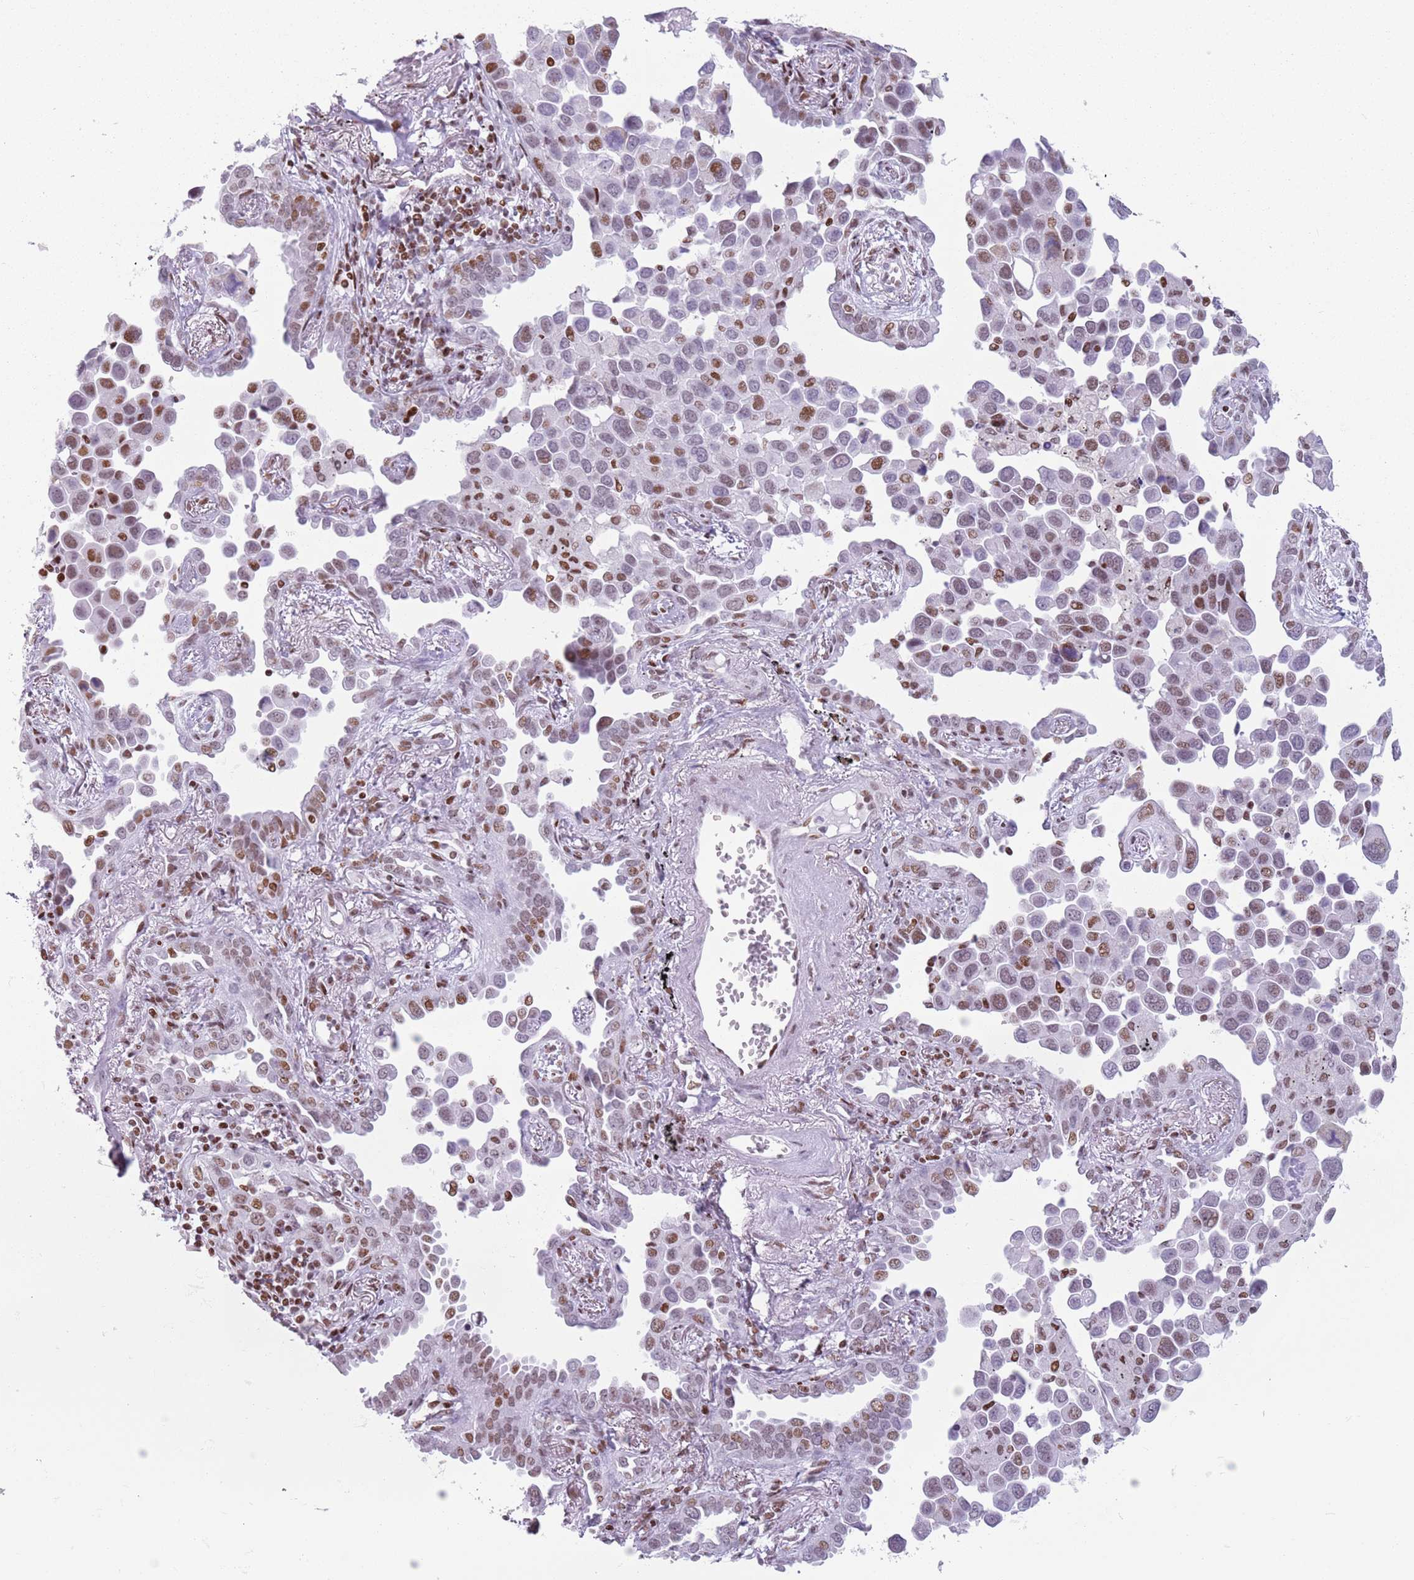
{"staining": {"intensity": "moderate", "quantity": "25%-75%", "location": "nuclear"}, "tissue": "lung cancer", "cell_type": "Tumor cells", "image_type": "cancer", "snomed": [{"axis": "morphology", "description": "Adenocarcinoma, NOS"}, {"axis": "topography", "description": "Lung"}], "caption": "Moderate nuclear expression for a protein is present in about 25%-75% of tumor cells of lung cancer (adenocarcinoma) using immunohistochemistry.", "gene": "FAM104B", "patient": {"sex": "male", "age": 67}}